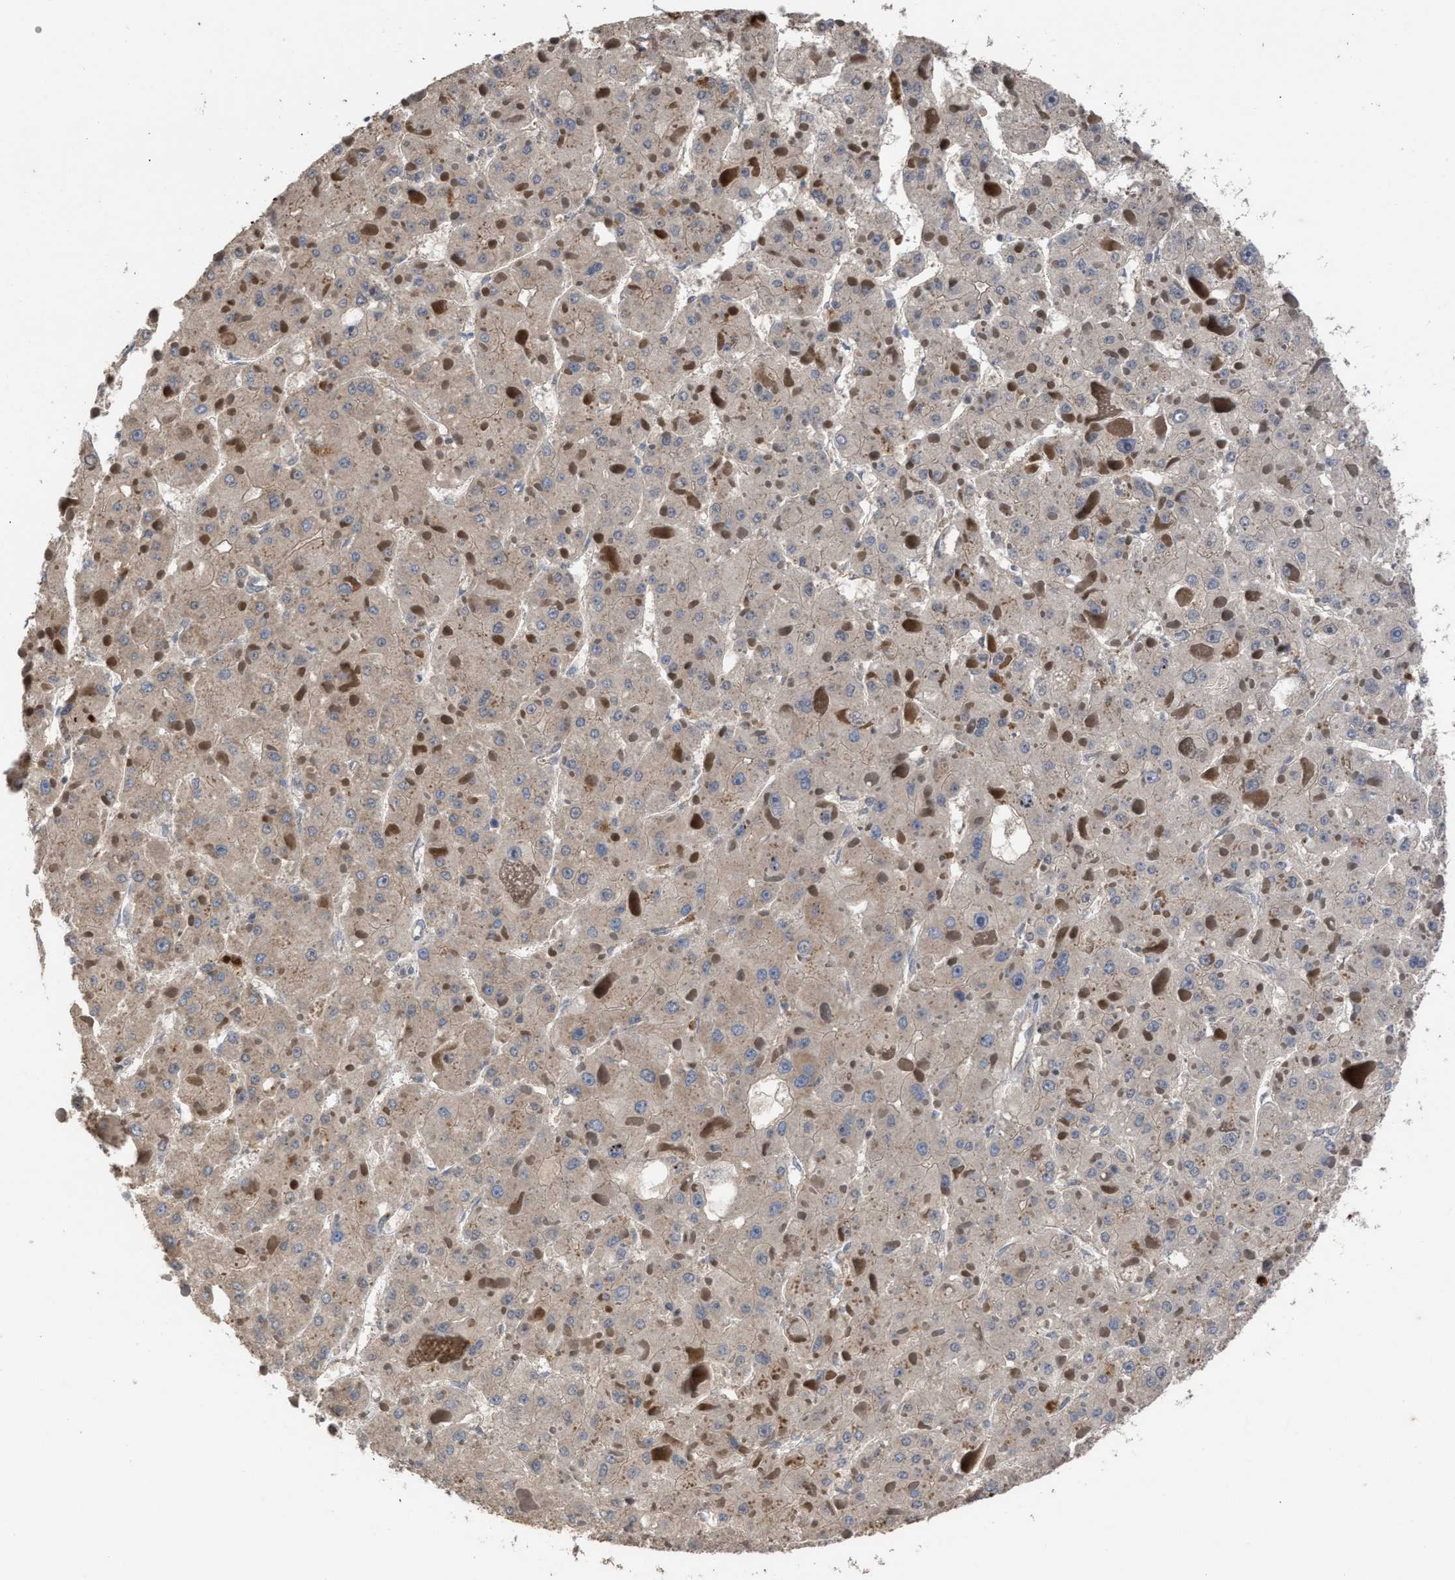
{"staining": {"intensity": "weak", "quantity": "<25%", "location": "cytoplasmic/membranous"}, "tissue": "liver cancer", "cell_type": "Tumor cells", "image_type": "cancer", "snomed": [{"axis": "morphology", "description": "Carcinoma, Hepatocellular, NOS"}, {"axis": "topography", "description": "Liver"}], "caption": "IHC photomicrograph of neoplastic tissue: liver cancer (hepatocellular carcinoma) stained with DAB (3,3'-diaminobenzidine) reveals no significant protein positivity in tumor cells.", "gene": "C9orf78", "patient": {"sex": "female", "age": 73}}